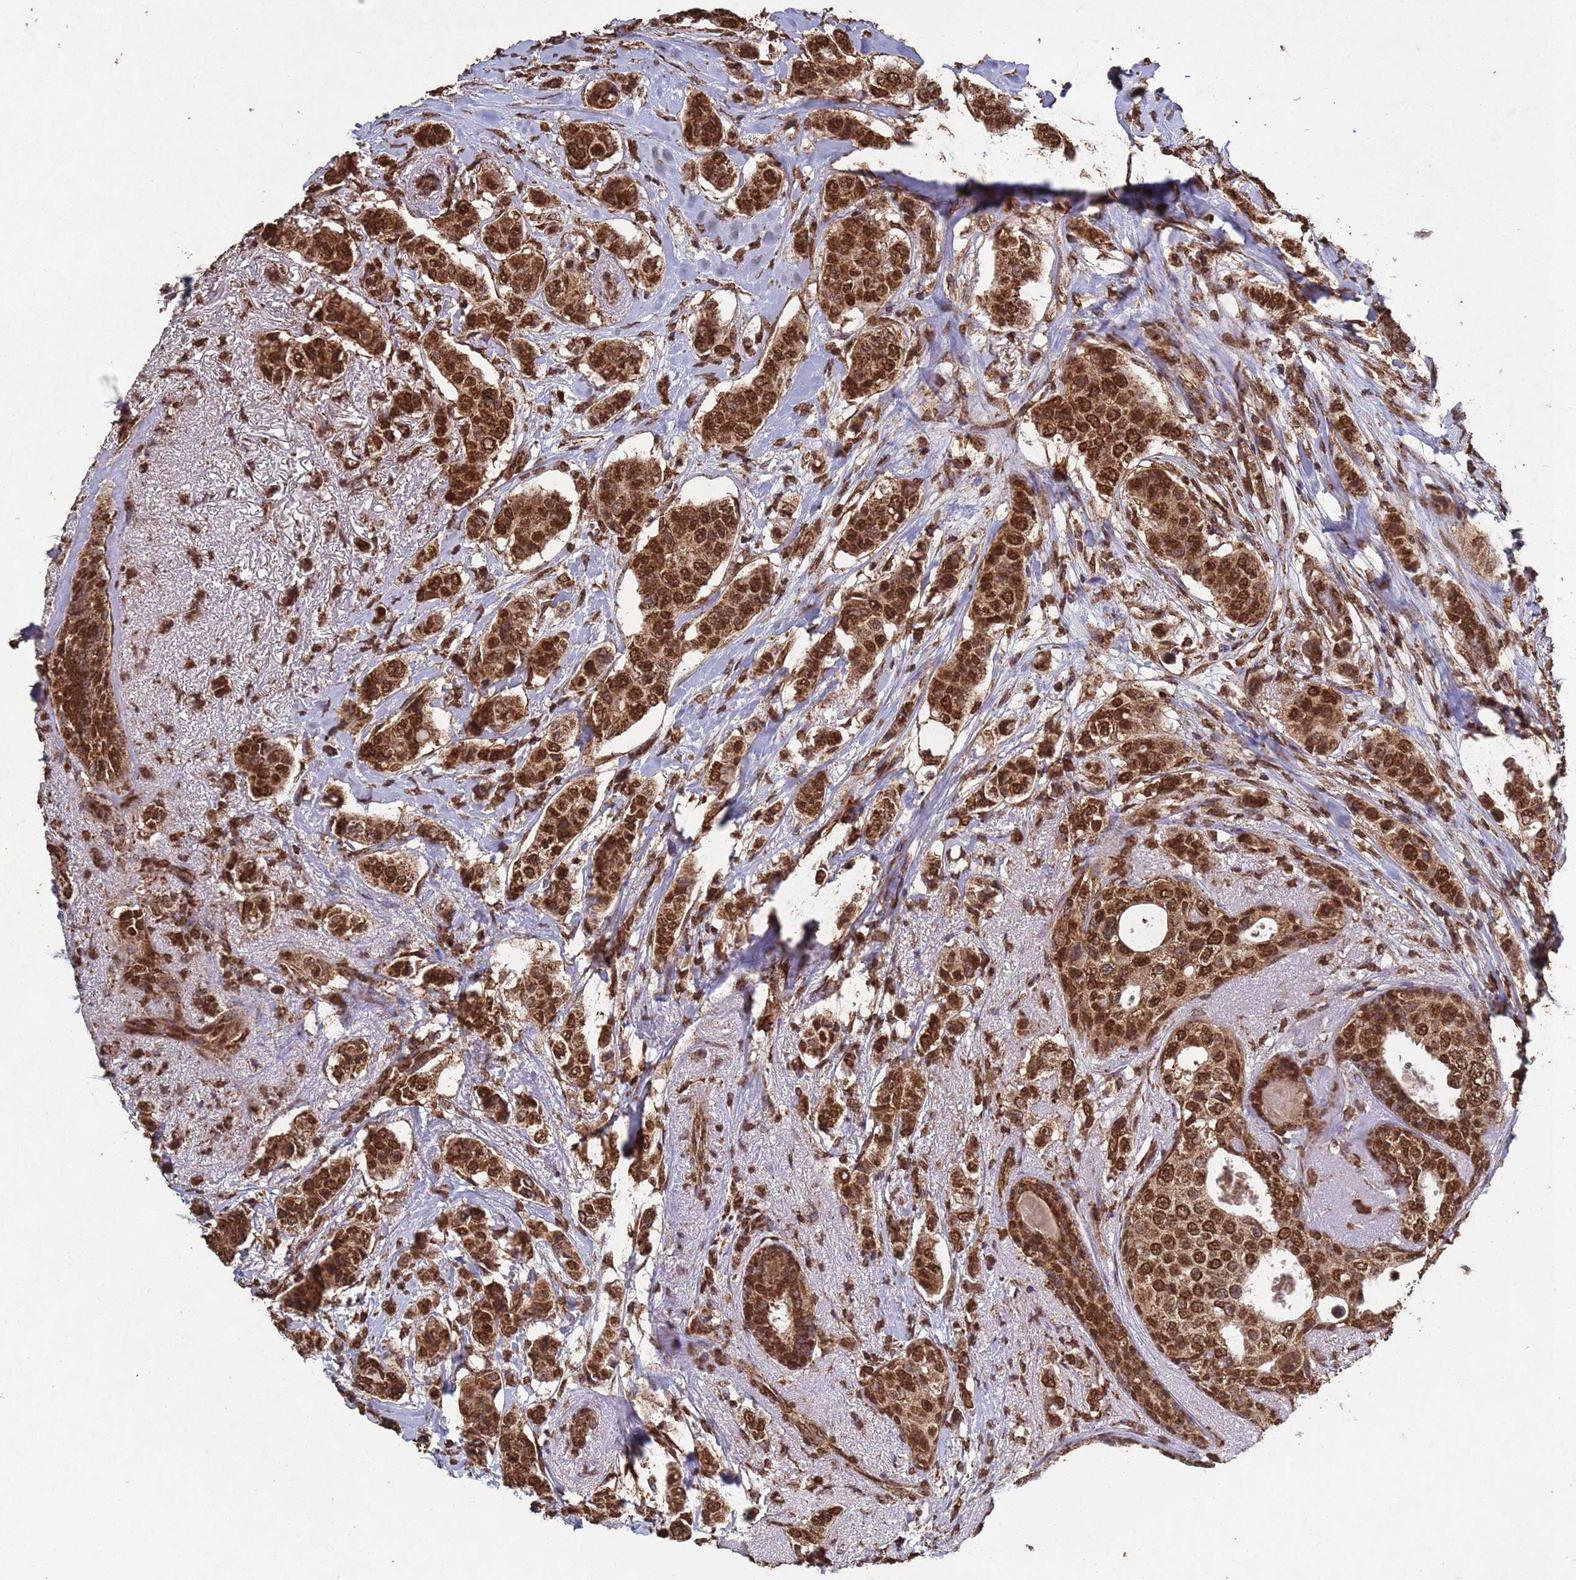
{"staining": {"intensity": "strong", "quantity": ">75%", "location": "cytoplasmic/membranous,nuclear"}, "tissue": "breast cancer", "cell_type": "Tumor cells", "image_type": "cancer", "snomed": [{"axis": "morphology", "description": "Lobular carcinoma"}, {"axis": "topography", "description": "Breast"}], "caption": "This is a histology image of immunohistochemistry staining of breast cancer, which shows strong staining in the cytoplasmic/membranous and nuclear of tumor cells.", "gene": "HDAC10", "patient": {"sex": "female", "age": 51}}